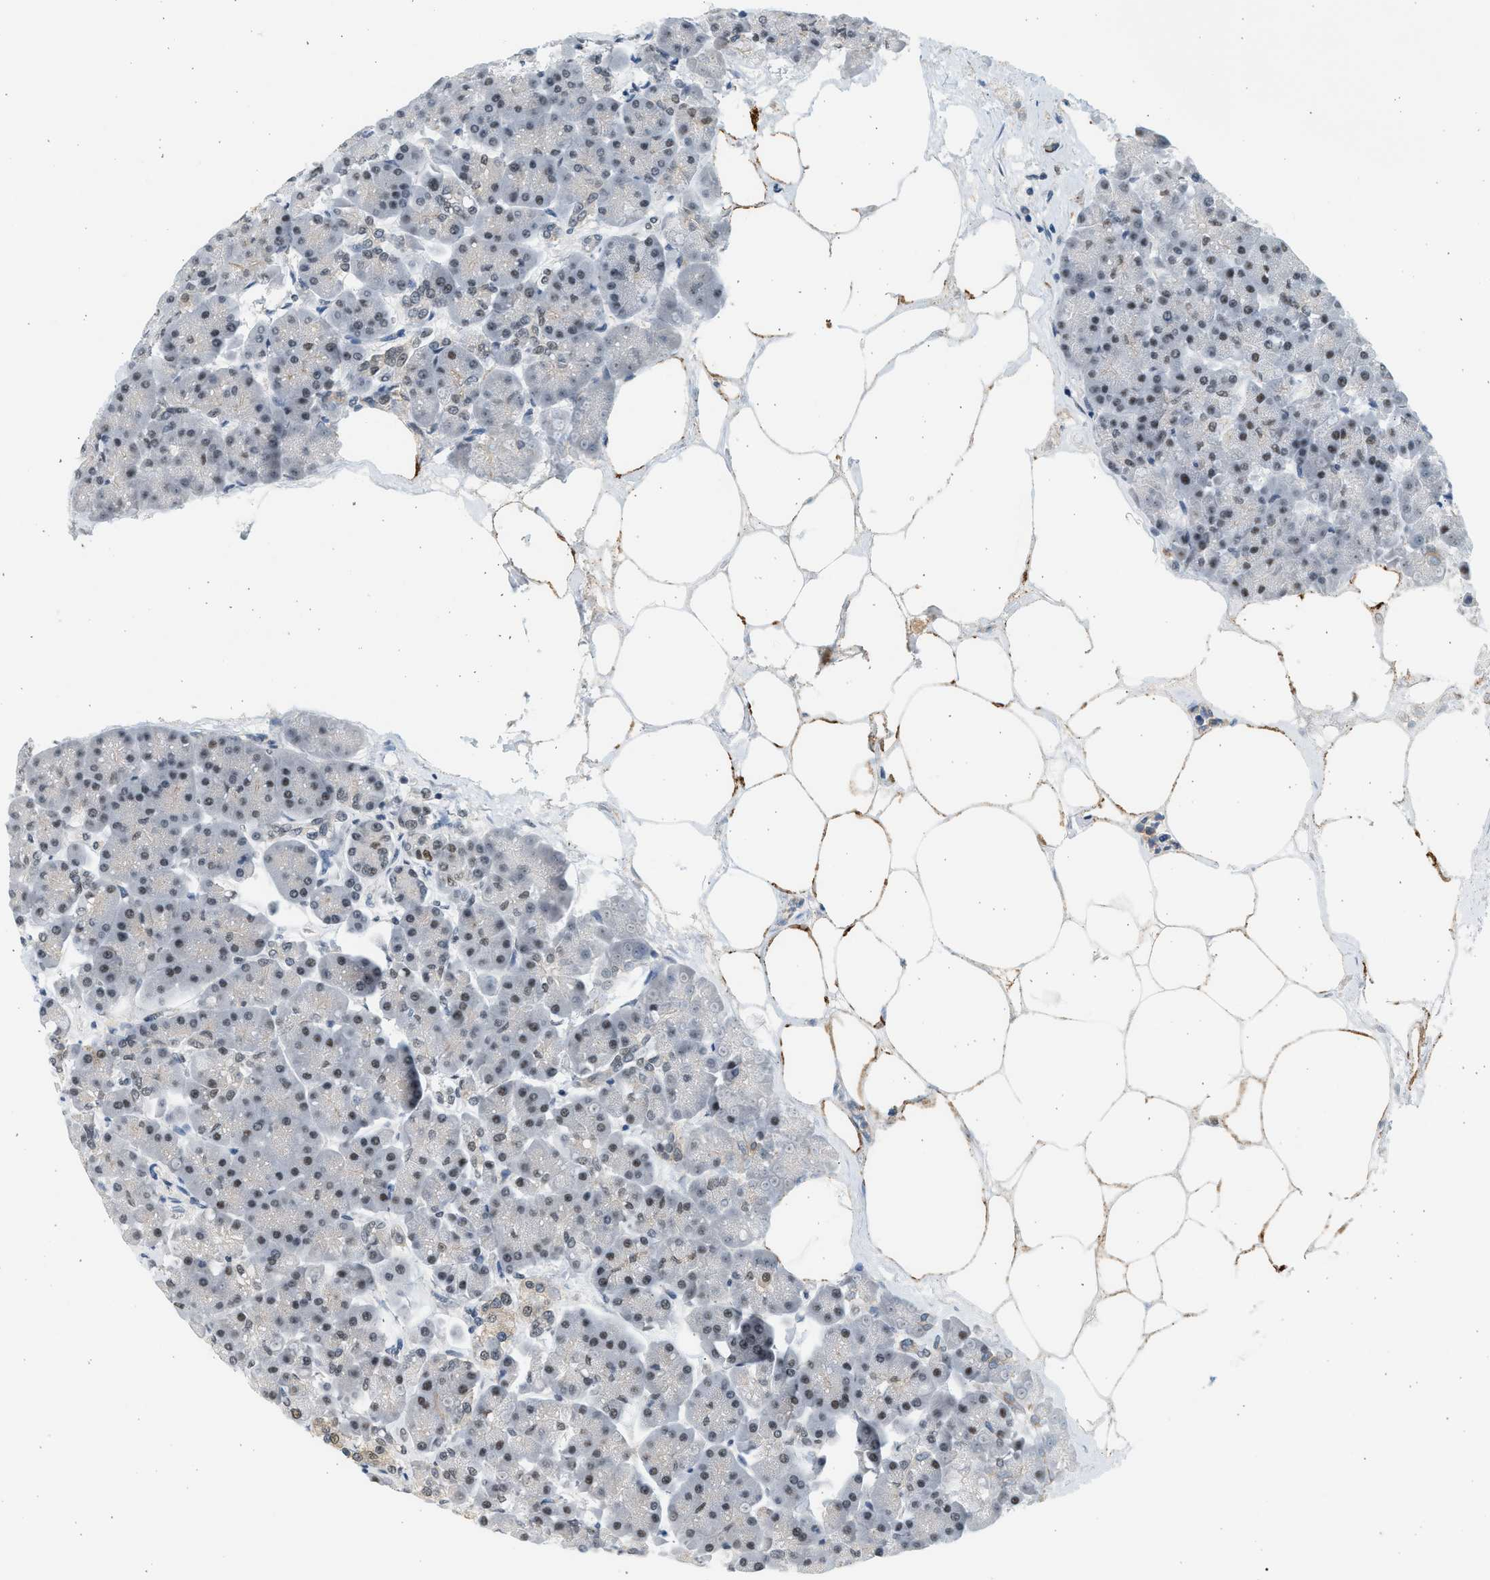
{"staining": {"intensity": "weak", "quantity": "25%-75%", "location": "nuclear"}, "tissue": "pancreas", "cell_type": "Exocrine glandular cells", "image_type": "normal", "snomed": [{"axis": "morphology", "description": "Normal tissue, NOS"}, {"axis": "topography", "description": "Pancreas"}], "caption": "Weak nuclear protein staining is present in about 25%-75% of exocrine glandular cells in pancreas.", "gene": "HIPK1", "patient": {"sex": "female", "age": 70}}